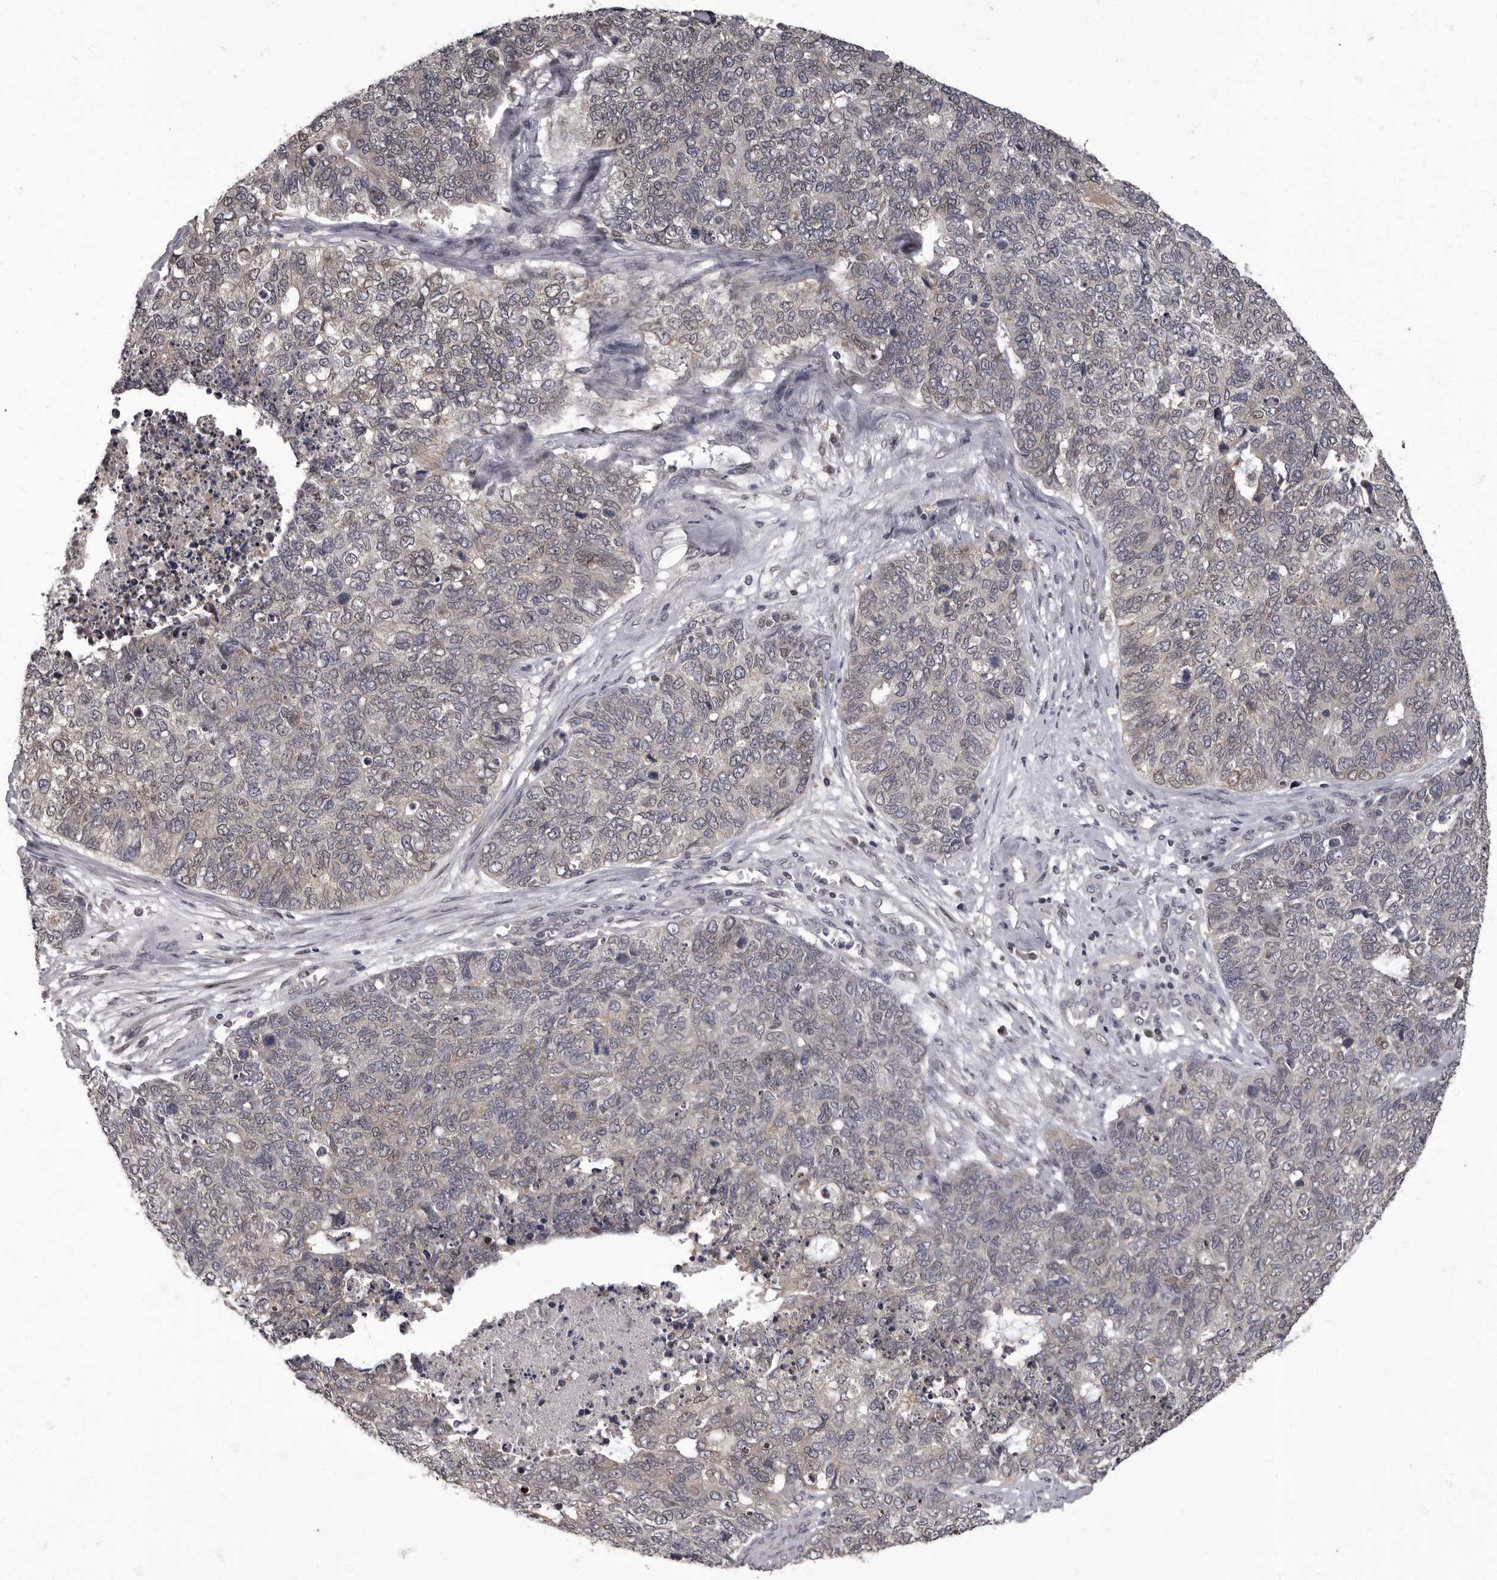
{"staining": {"intensity": "negative", "quantity": "none", "location": "none"}, "tissue": "cervical cancer", "cell_type": "Tumor cells", "image_type": "cancer", "snomed": [{"axis": "morphology", "description": "Squamous cell carcinoma, NOS"}, {"axis": "topography", "description": "Cervix"}], "caption": "Tumor cells are negative for brown protein staining in squamous cell carcinoma (cervical).", "gene": "C1orf50", "patient": {"sex": "female", "age": 63}}